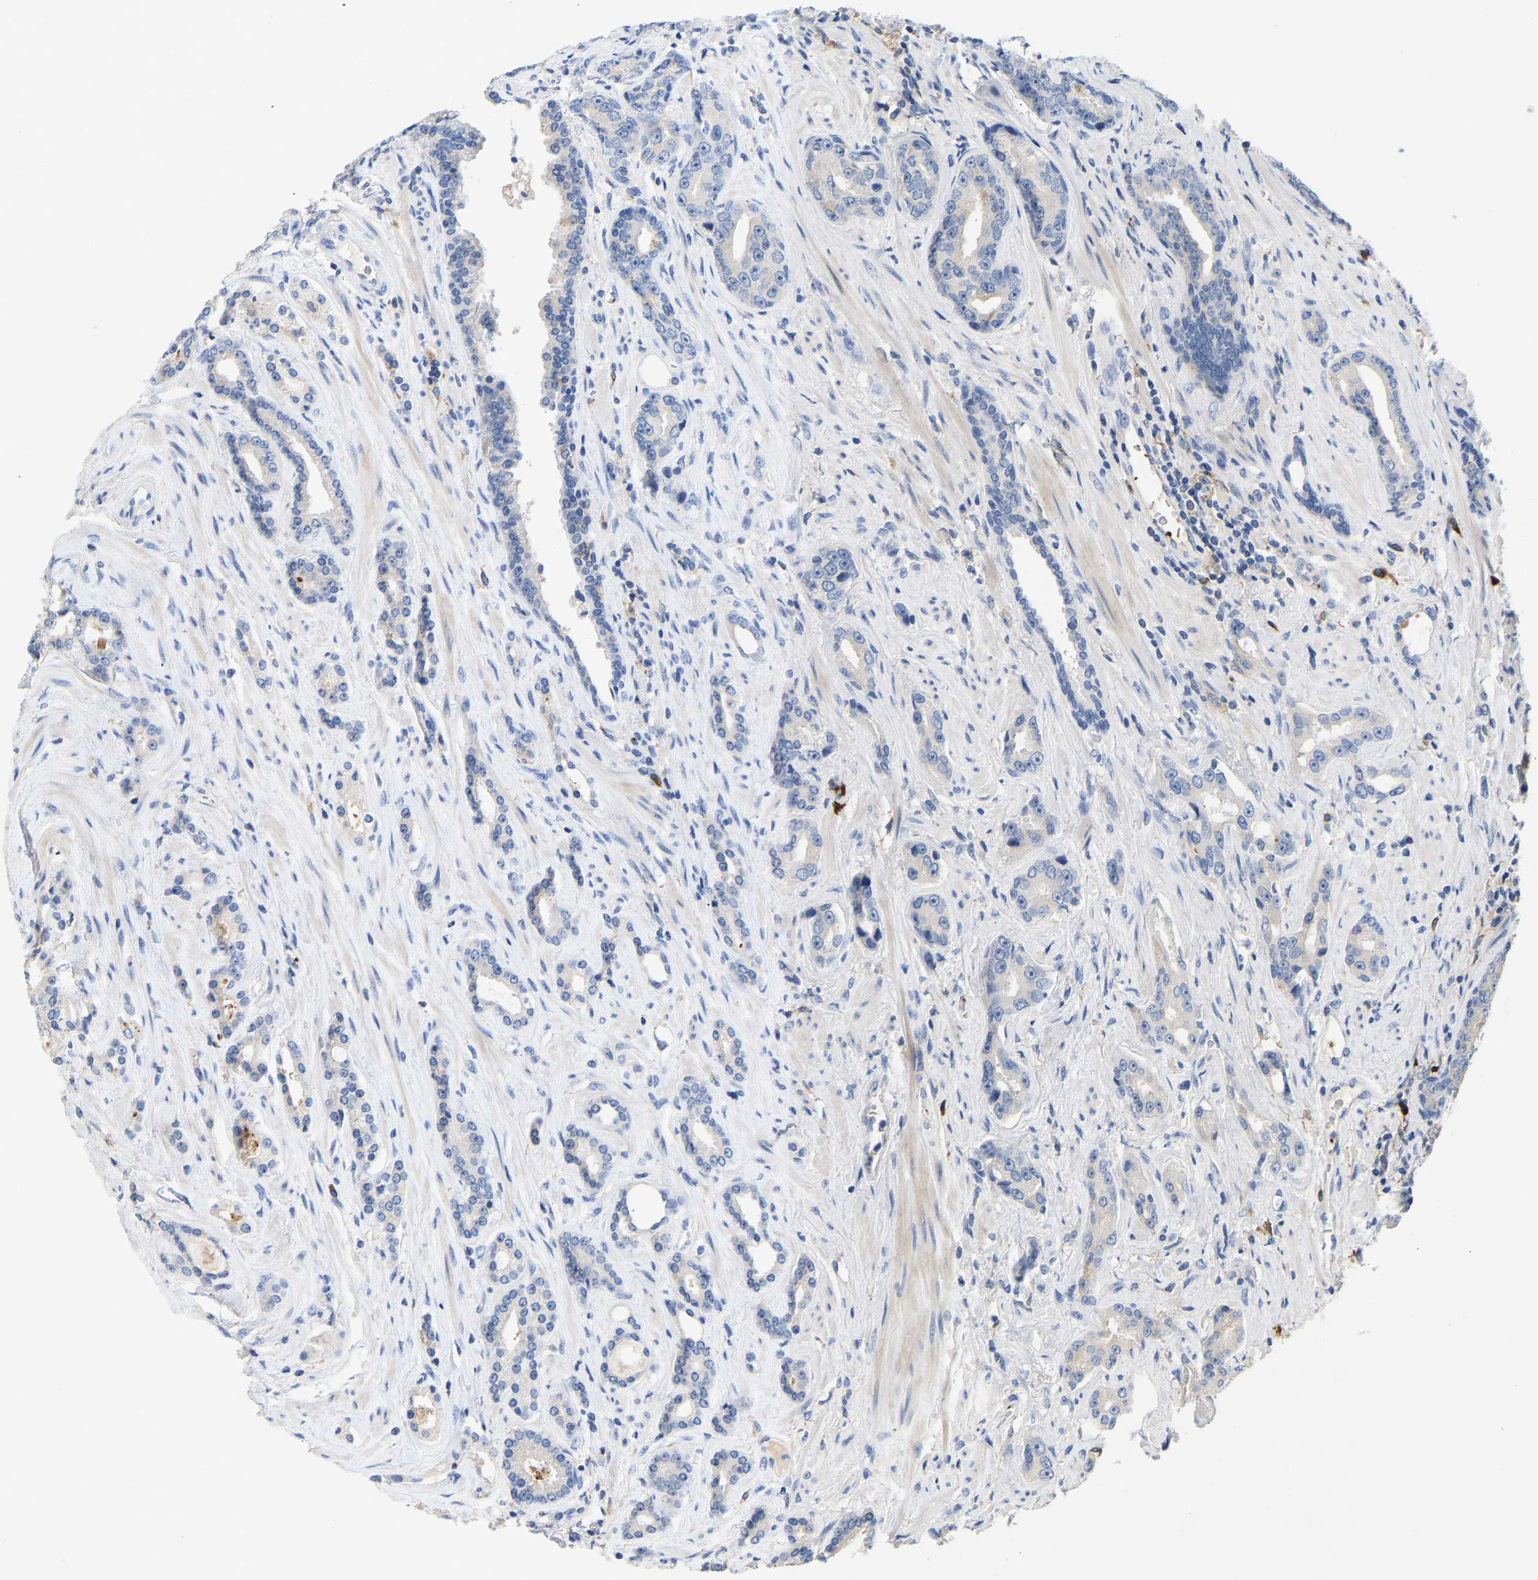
{"staining": {"intensity": "negative", "quantity": "none", "location": "none"}, "tissue": "prostate cancer", "cell_type": "Tumor cells", "image_type": "cancer", "snomed": [{"axis": "morphology", "description": "Adenocarcinoma, High grade"}, {"axis": "topography", "description": "Prostate"}], "caption": "Tumor cells are negative for protein expression in human prostate cancer (adenocarcinoma (high-grade)). Brightfield microscopy of immunohistochemistry (IHC) stained with DAB (3,3'-diaminobenzidine) (brown) and hematoxylin (blue), captured at high magnification.", "gene": "FGF18", "patient": {"sex": "male", "age": 71}}